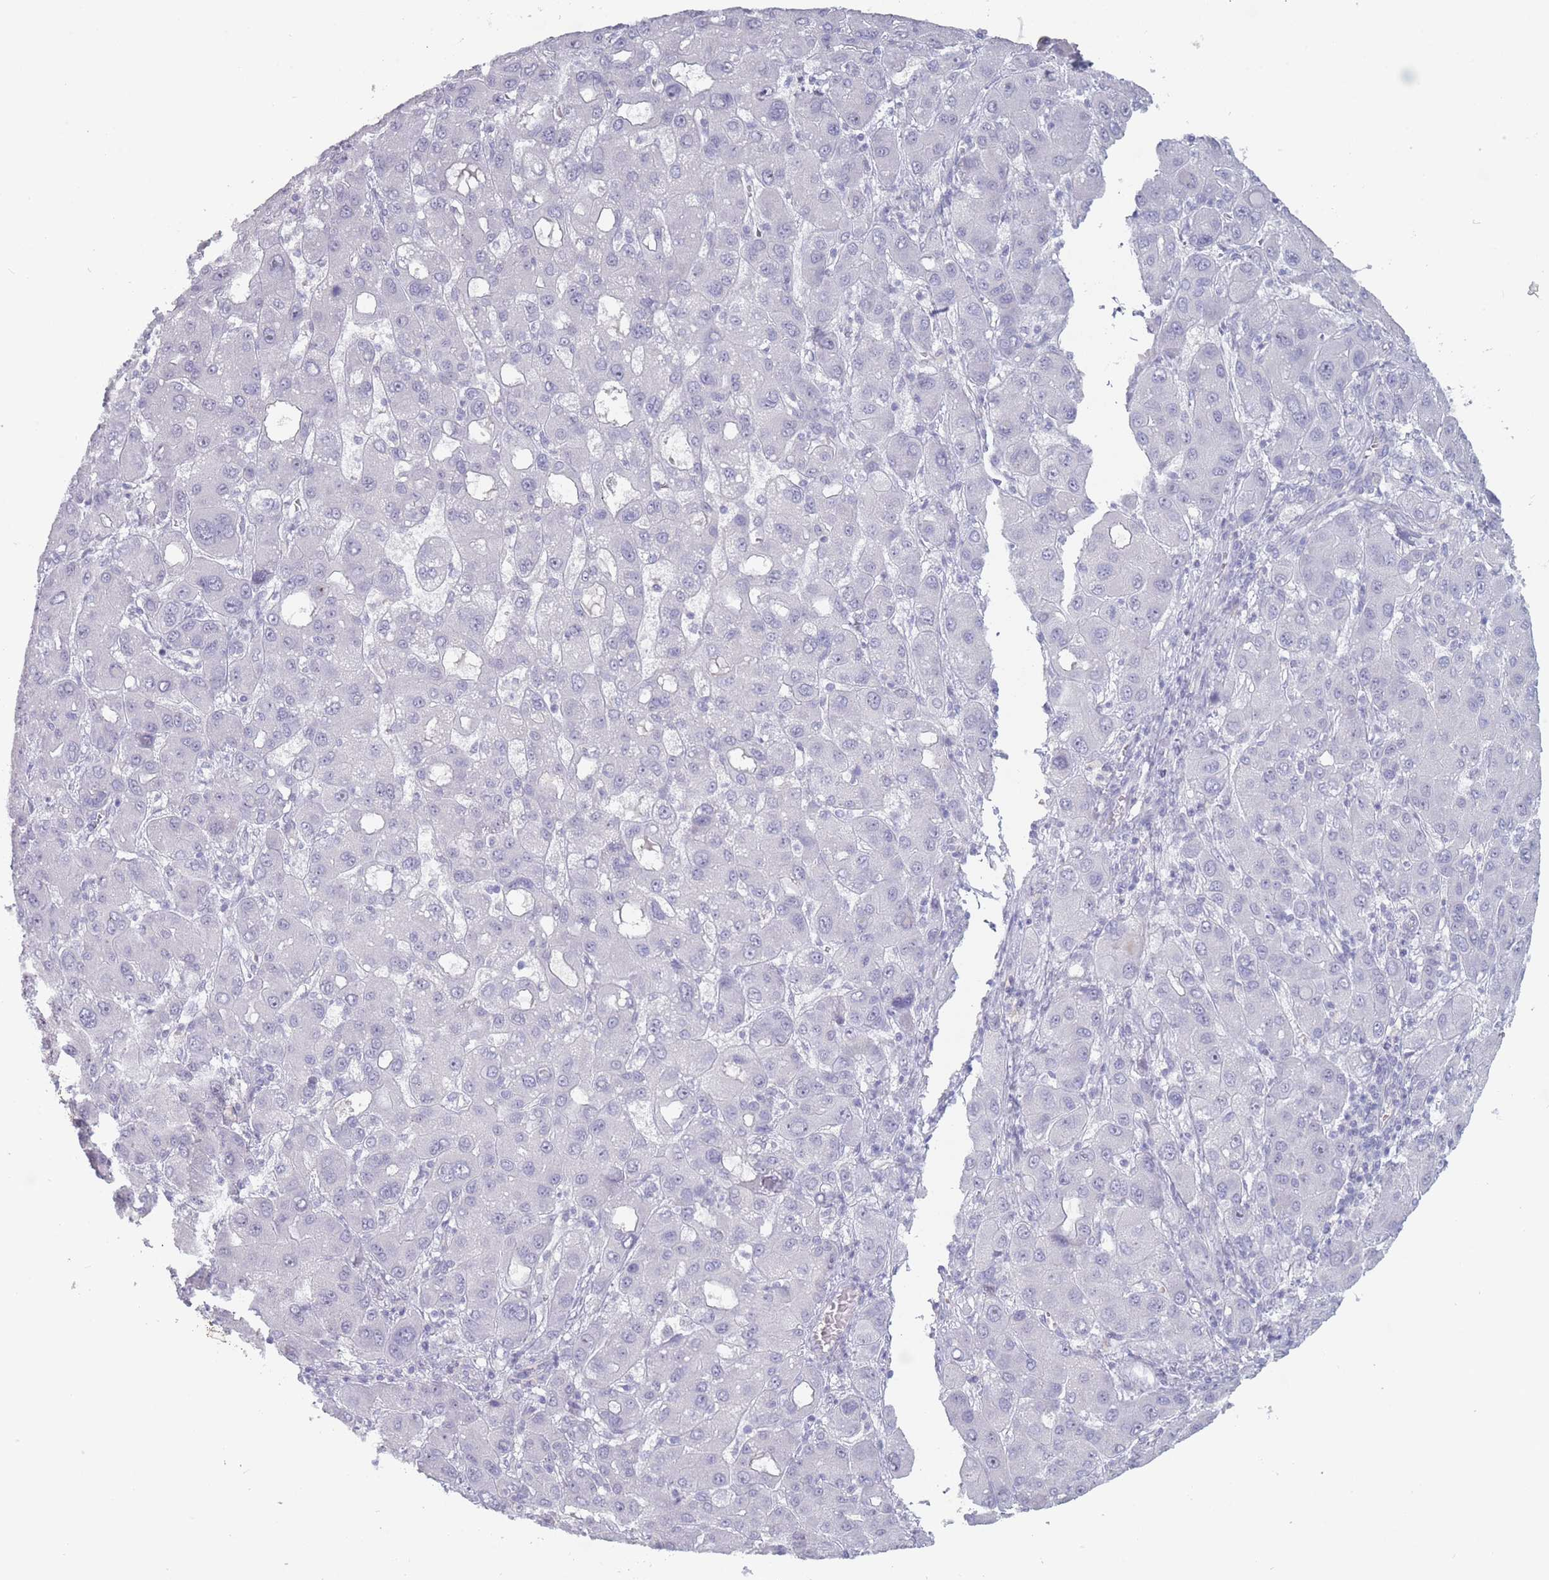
{"staining": {"intensity": "negative", "quantity": "none", "location": "none"}, "tissue": "liver cancer", "cell_type": "Tumor cells", "image_type": "cancer", "snomed": [{"axis": "morphology", "description": "Carcinoma, Hepatocellular, NOS"}, {"axis": "topography", "description": "Liver"}], "caption": "Immunohistochemistry (IHC) of human liver cancer (hepatocellular carcinoma) displays no expression in tumor cells. The staining is performed using DAB brown chromogen with nuclei counter-stained in using hematoxylin.", "gene": "ROS1", "patient": {"sex": "male", "age": 55}}